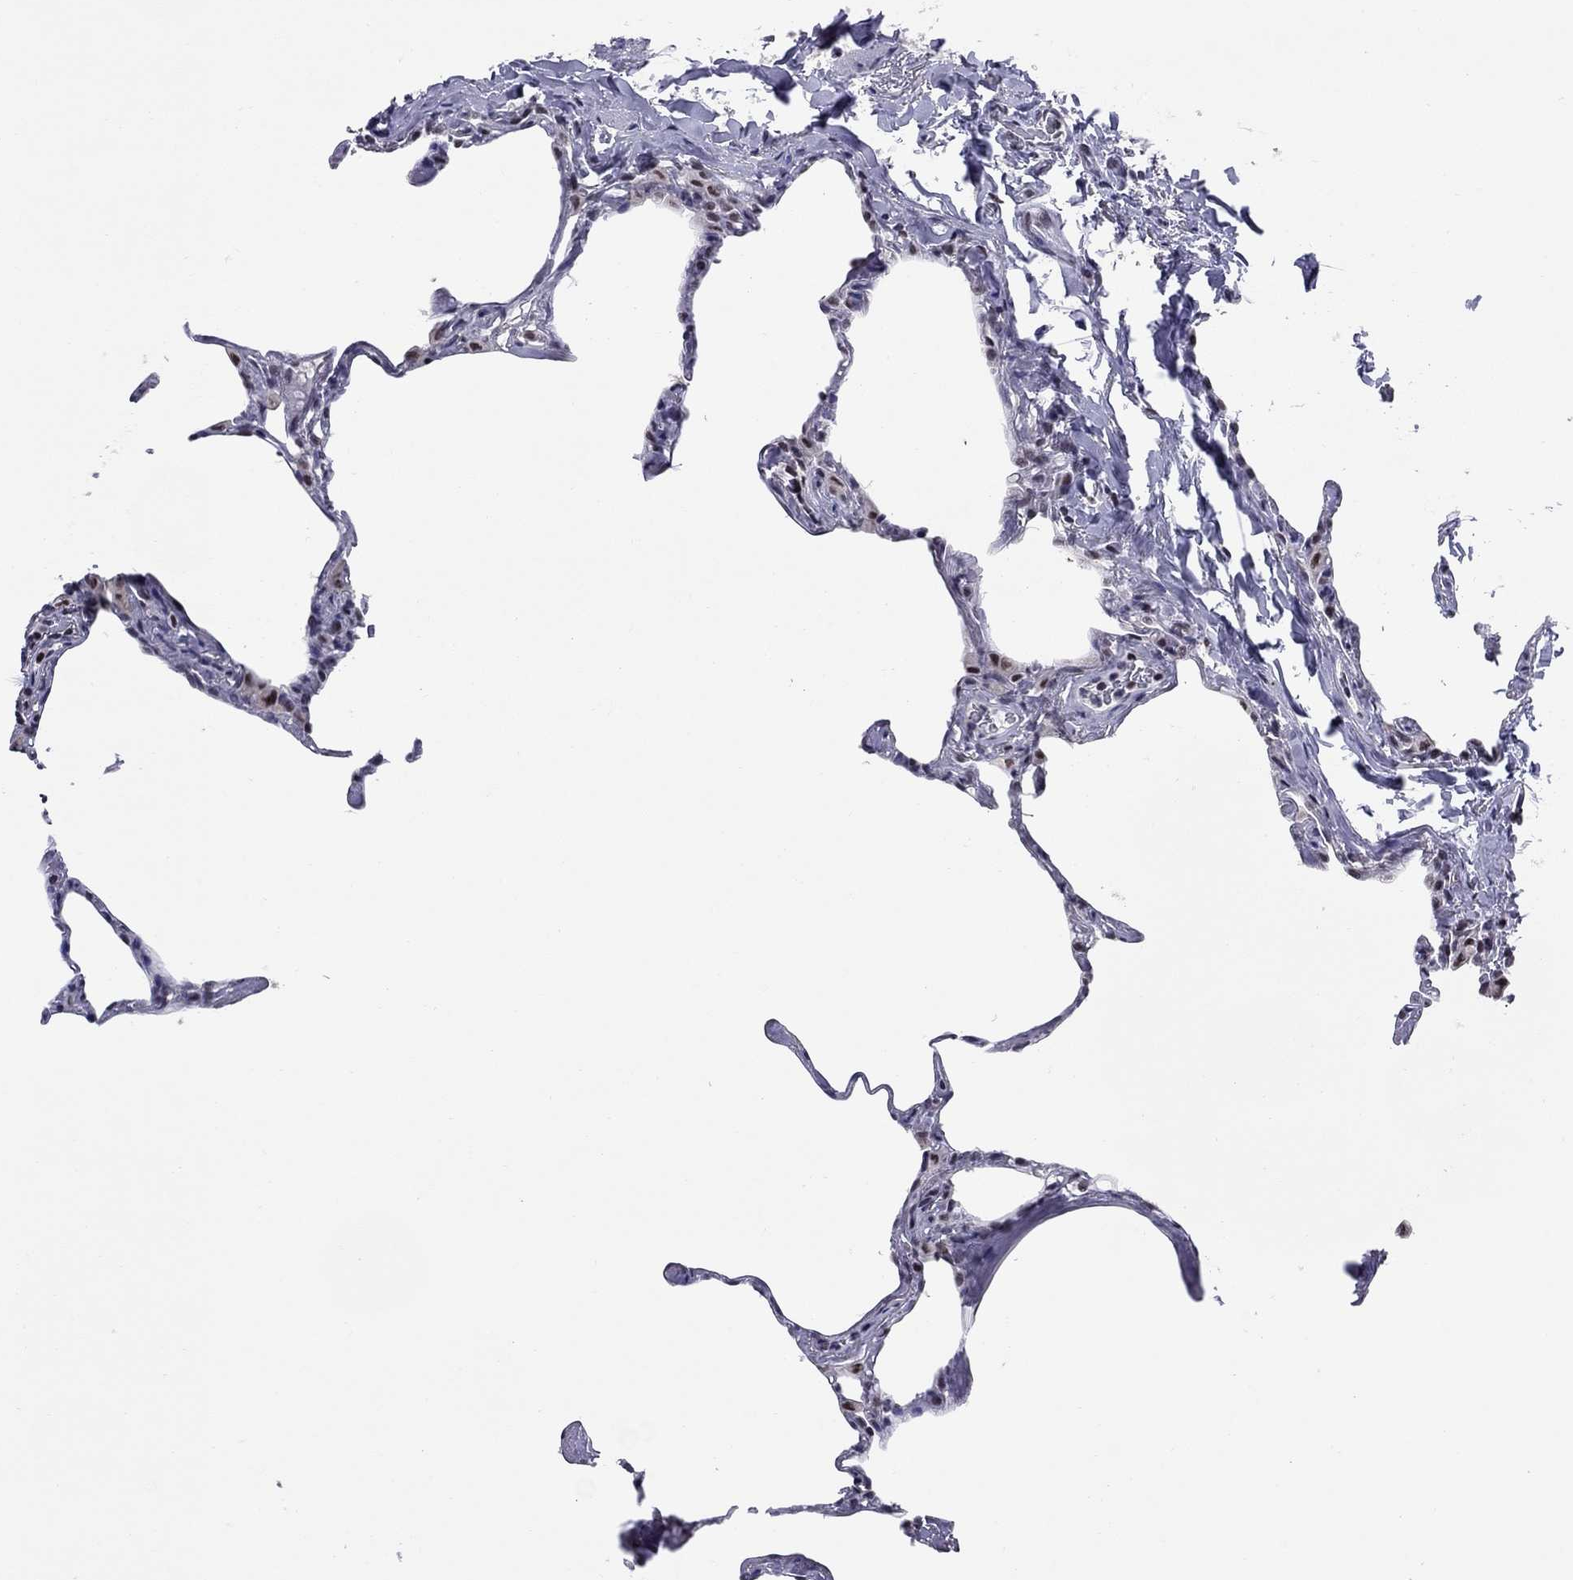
{"staining": {"intensity": "weak", "quantity": "<25%", "location": "nuclear"}, "tissue": "lung", "cell_type": "Alveolar cells", "image_type": "normal", "snomed": [{"axis": "morphology", "description": "Normal tissue, NOS"}, {"axis": "topography", "description": "Lung"}], "caption": "The IHC micrograph has no significant expression in alveolar cells of lung.", "gene": "TAF9", "patient": {"sex": "male", "age": 65}}